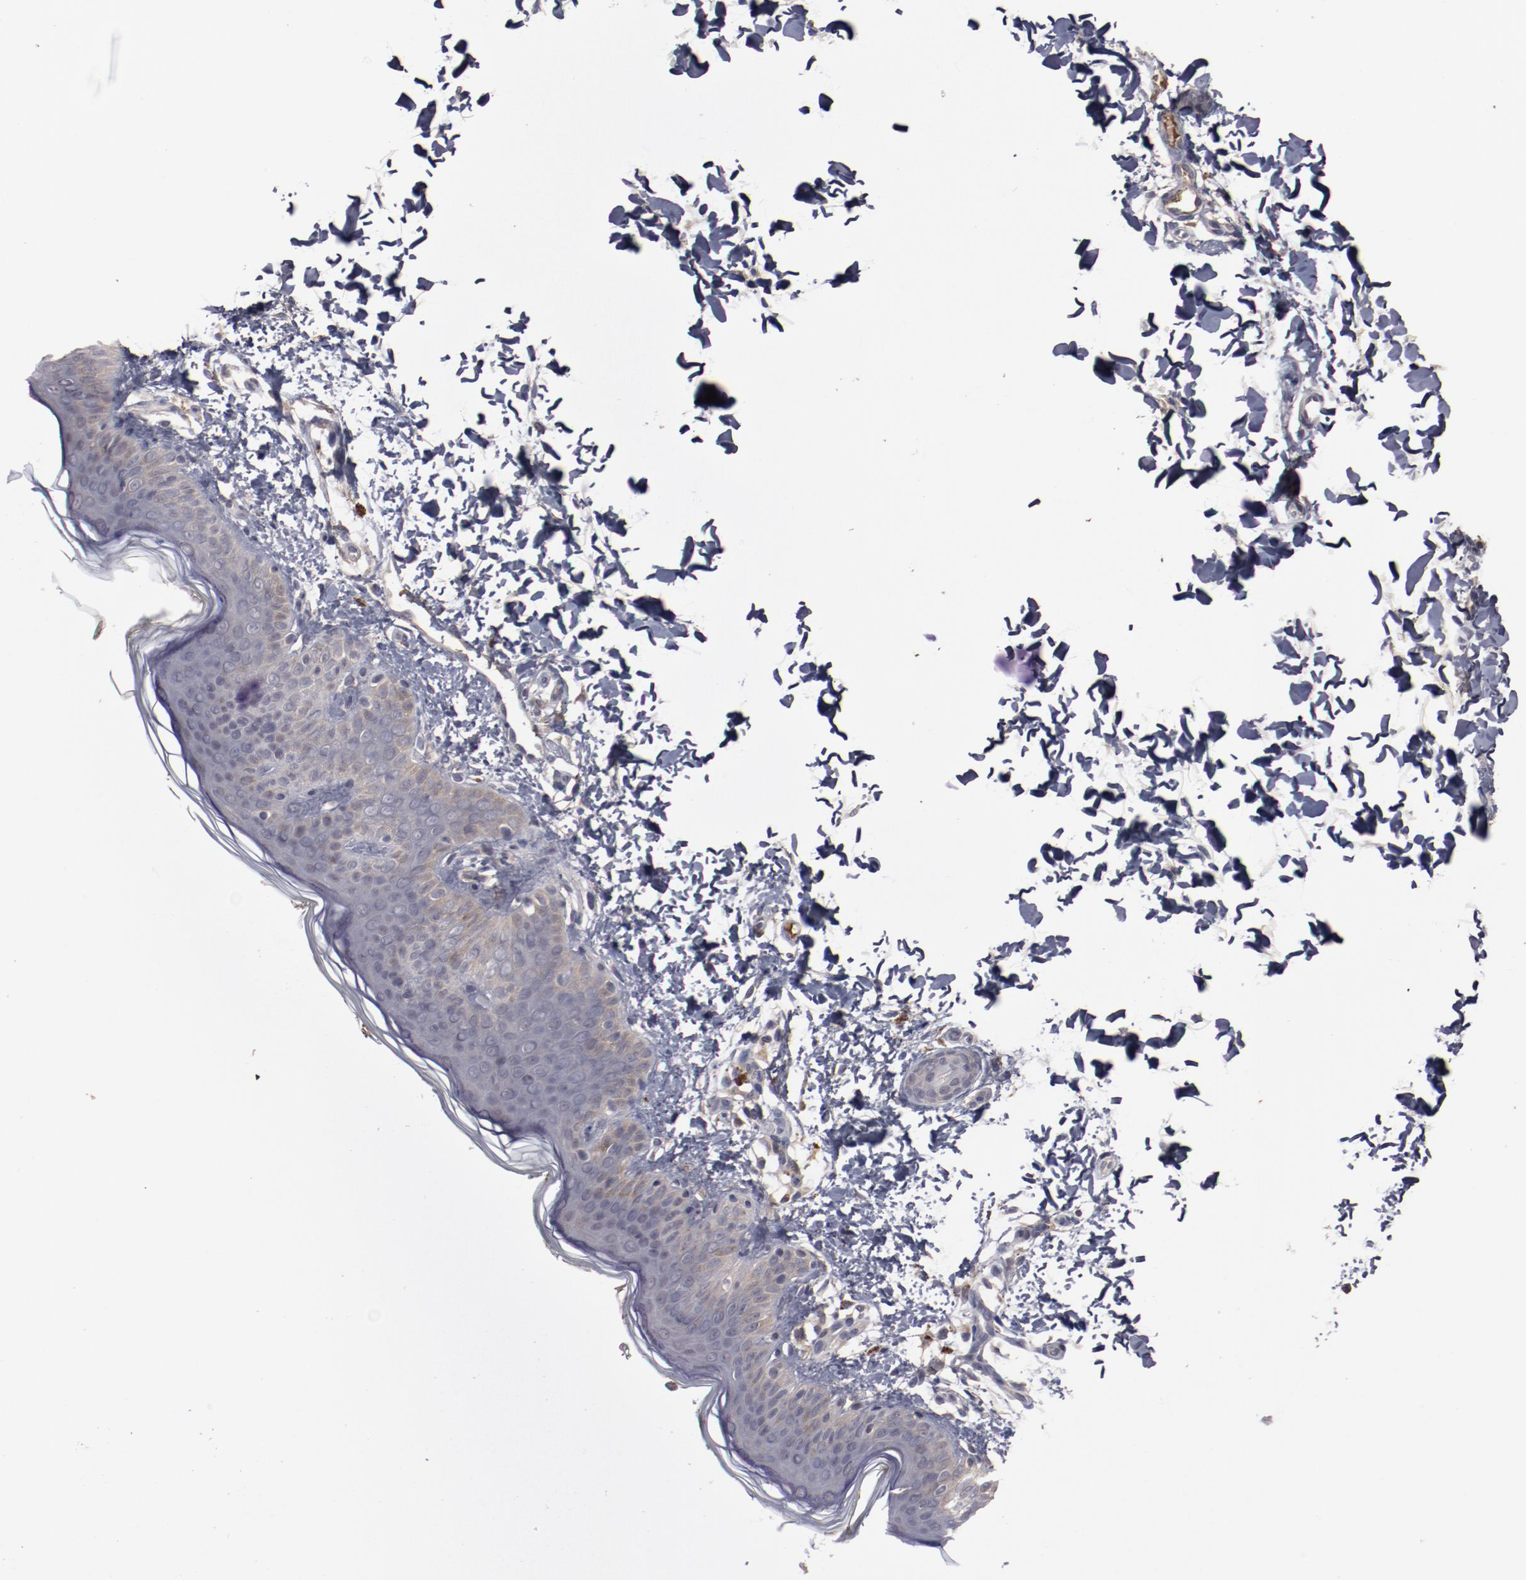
{"staining": {"intensity": "negative", "quantity": "none", "location": "none"}, "tissue": "skin", "cell_type": "Fibroblasts", "image_type": "normal", "snomed": [{"axis": "morphology", "description": "Normal tissue, NOS"}, {"axis": "topography", "description": "Skin"}], "caption": "Protein analysis of benign skin exhibits no significant positivity in fibroblasts.", "gene": "CP", "patient": {"sex": "female", "age": 4}}